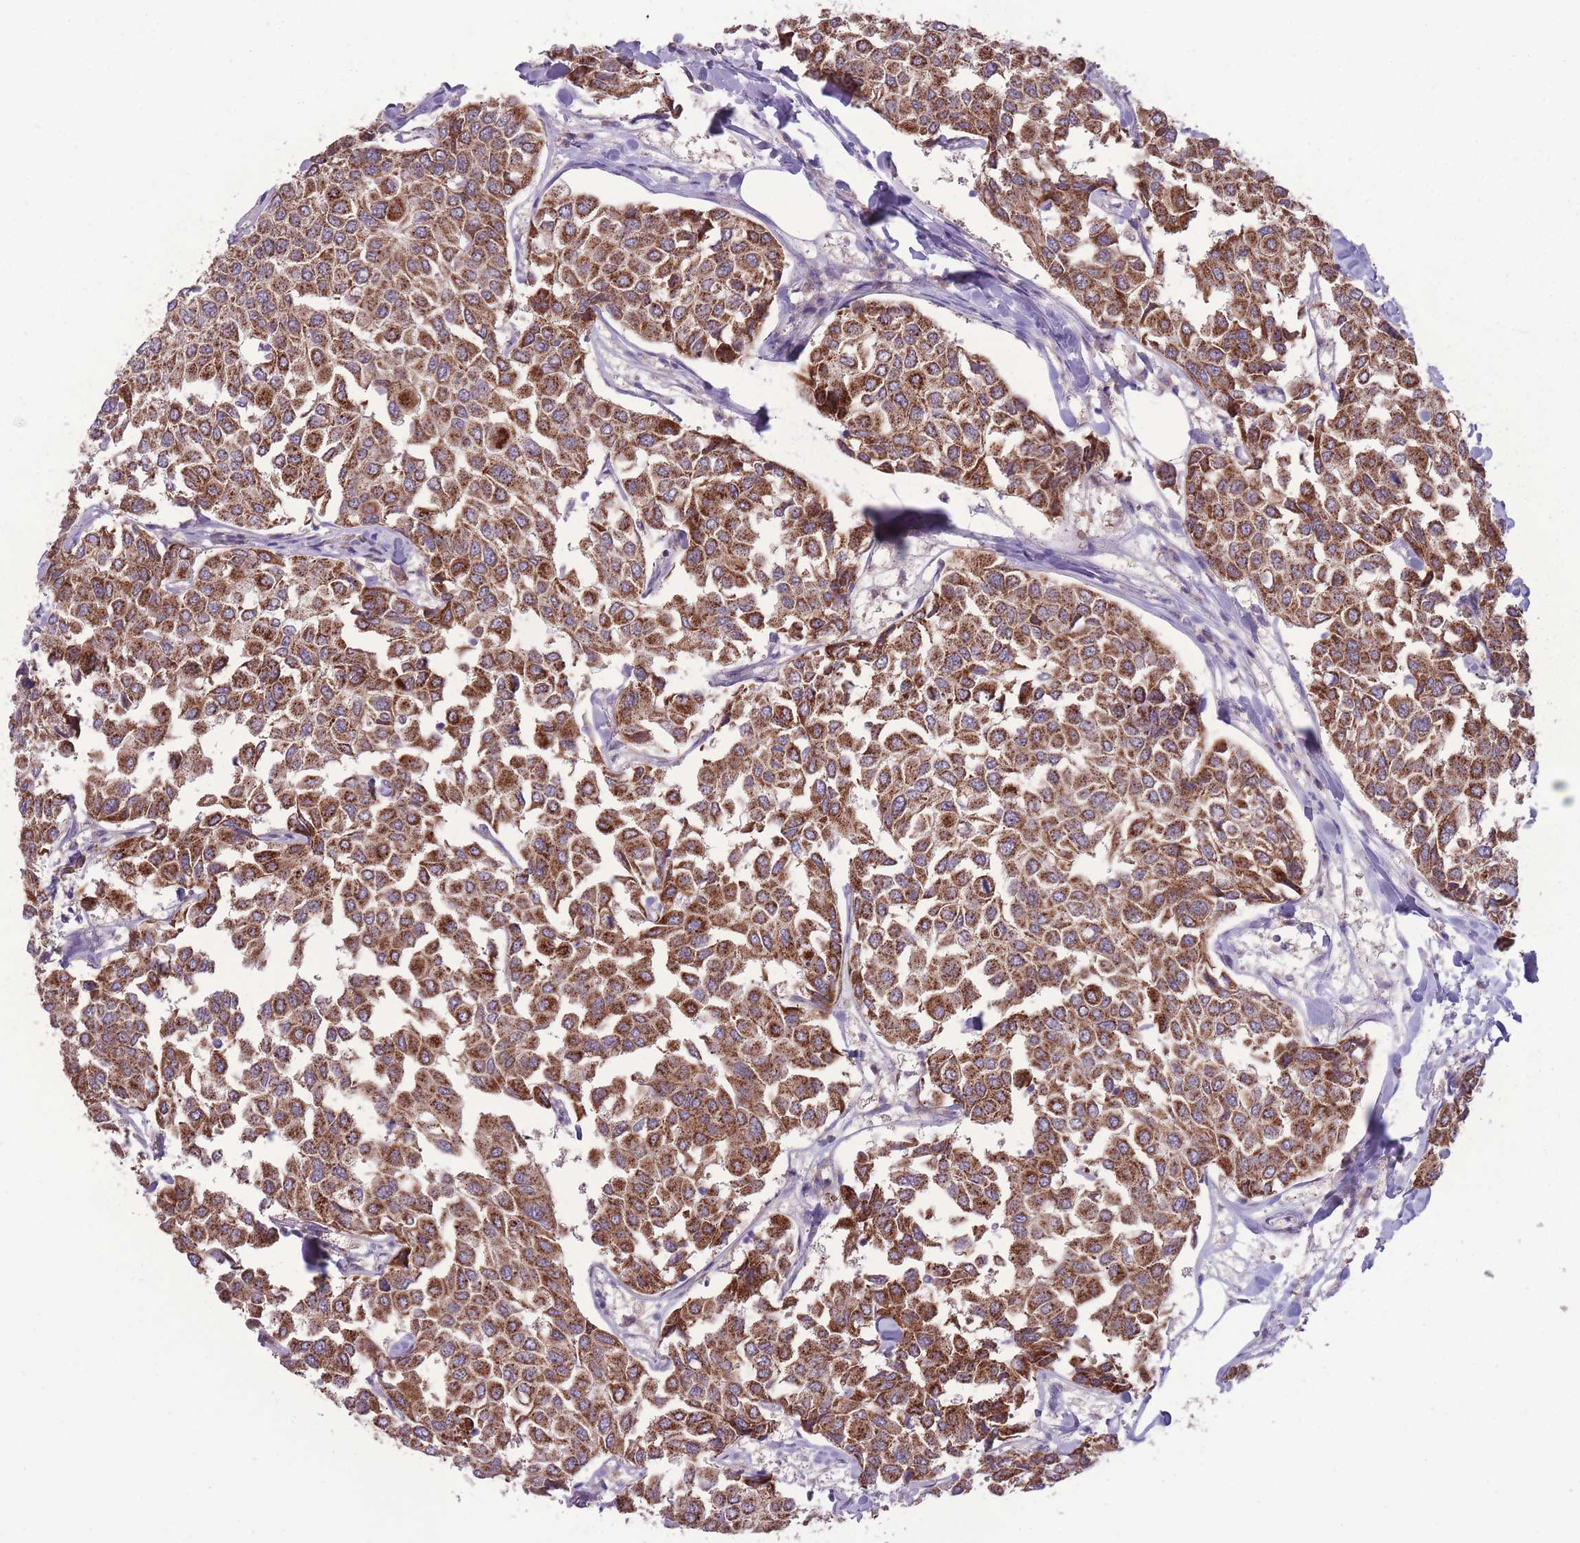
{"staining": {"intensity": "strong", "quantity": ">75%", "location": "cytoplasmic/membranous"}, "tissue": "breast cancer", "cell_type": "Tumor cells", "image_type": "cancer", "snomed": [{"axis": "morphology", "description": "Duct carcinoma"}, {"axis": "topography", "description": "Breast"}], "caption": "Invasive ductal carcinoma (breast) was stained to show a protein in brown. There is high levels of strong cytoplasmic/membranous staining in approximately >75% of tumor cells. The protein is stained brown, and the nuclei are stained in blue (DAB (3,3'-diaminobenzidine) IHC with brightfield microscopy, high magnification).", "gene": "MCIDAS", "patient": {"sex": "female", "age": 55}}